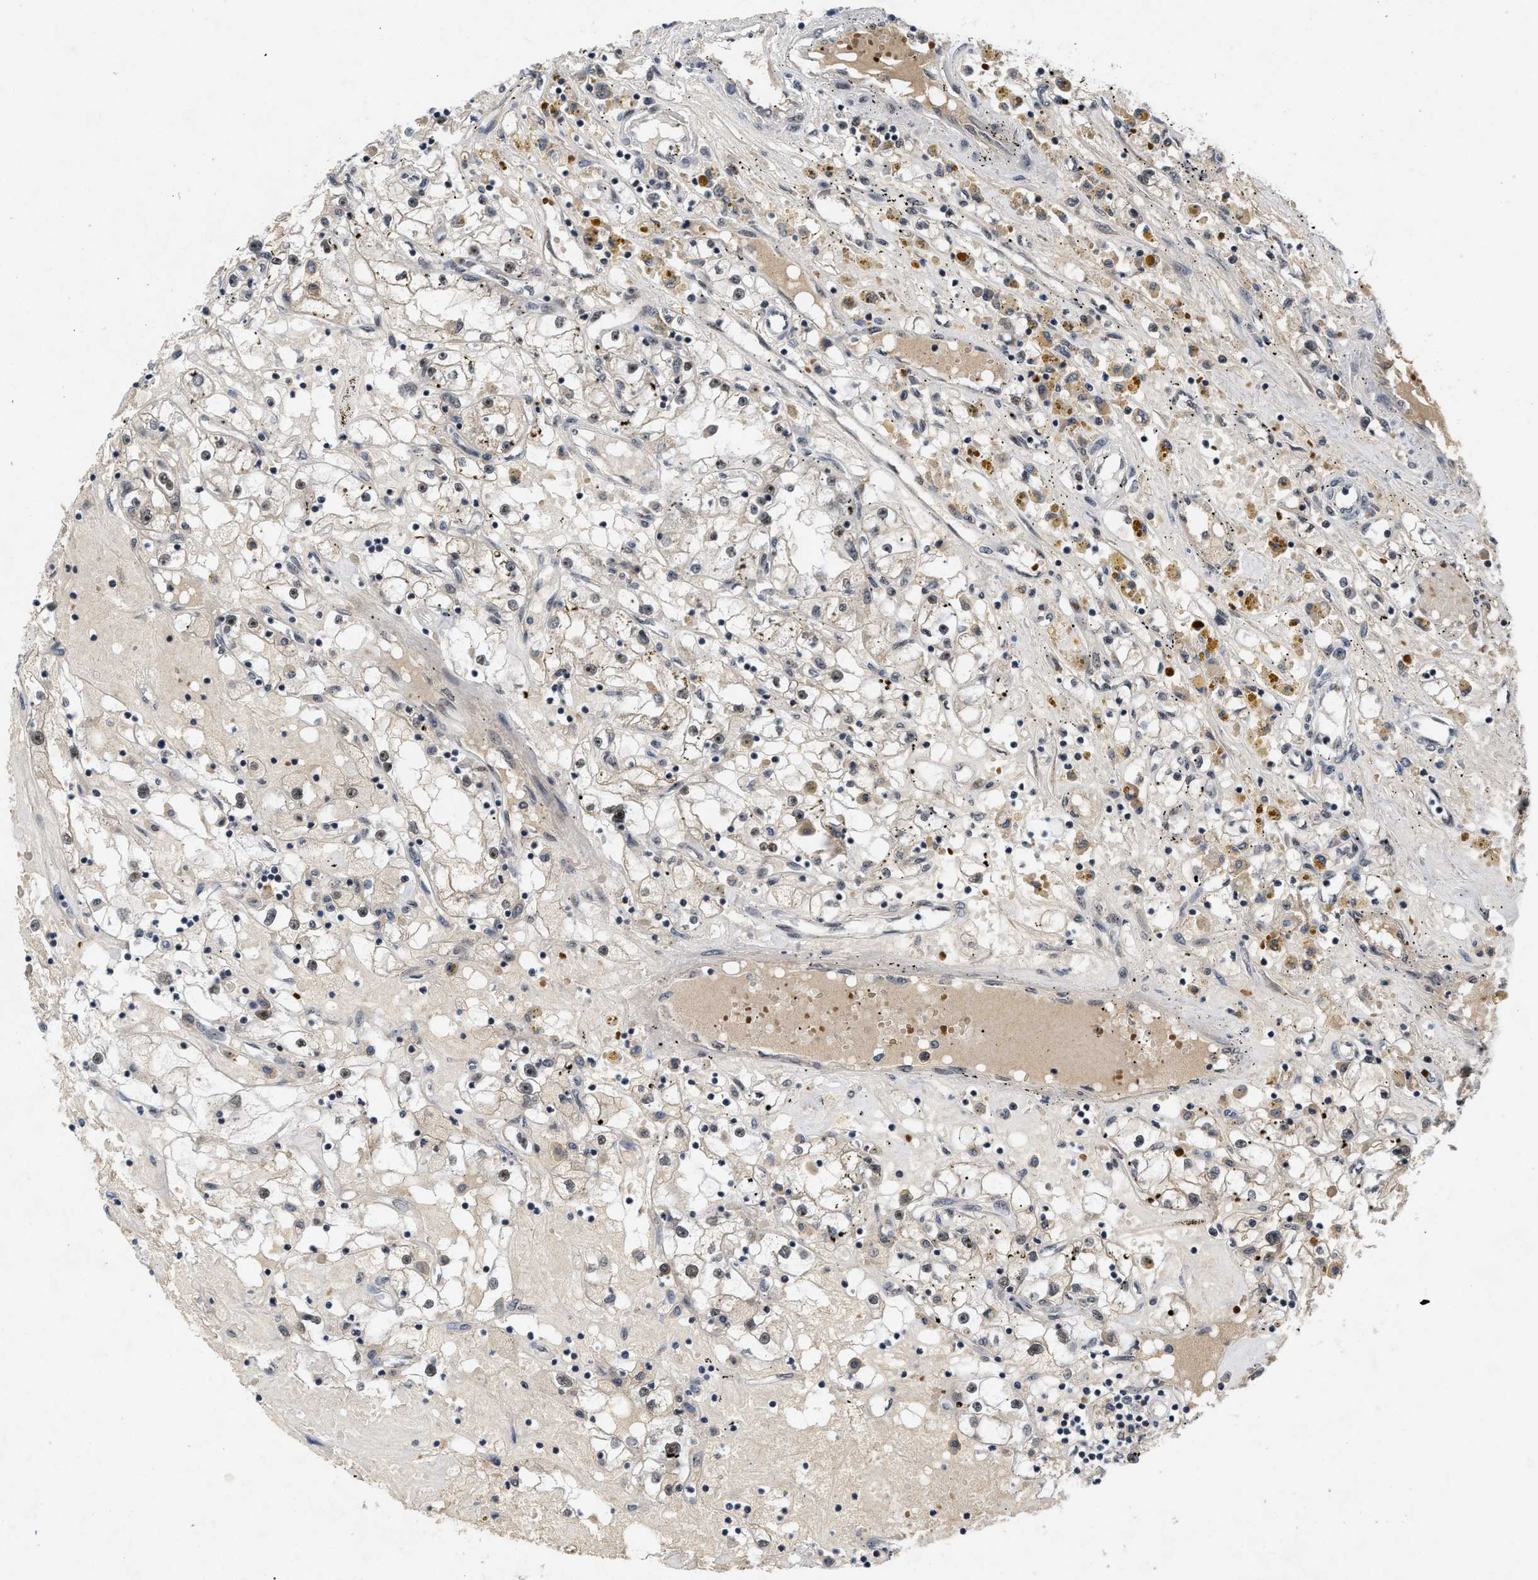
{"staining": {"intensity": "weak", "quantity": "25%-75%", "location": "nuclear"}, "tissue": "renal cancer", "cell_type": "Tumor cells", "image_type": "cancer", "snomed": [{"axis": "morphology", "description": "Adenocarcinoma, NOS"}, {"axis": "topography", "description": "Kidney"}], "caption": "An image of human adenocarcinoma (renal) stained for a protein shows weak nuclear brown staining in tumor cells. Immunohistochemistry (ihc) stains the protein in brown and the nuclei are stained blue.", "gene": "ZNF346", "patient": {"sex": "male", "age": 56}}